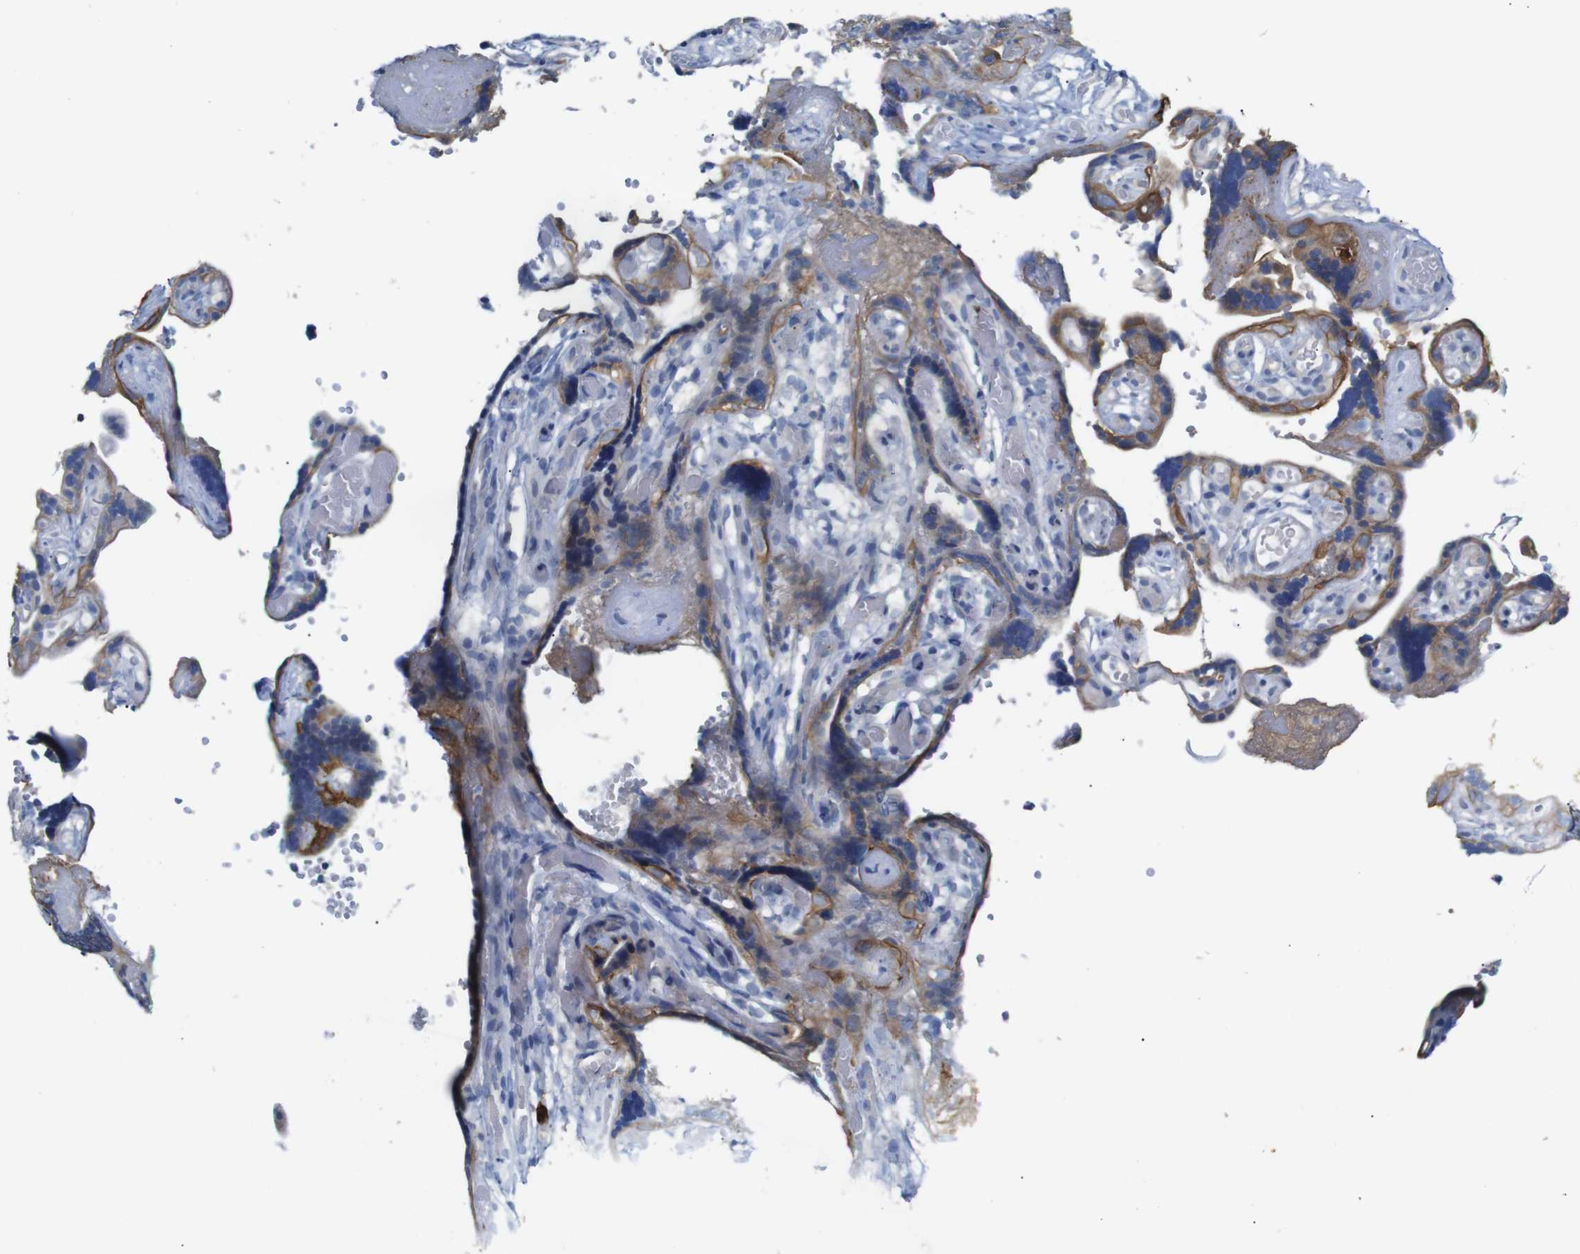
{"staining": {"intensity": "moderate", "quantity": ">75%", "location": "cytoplasmic/membranous"}, "tissue": "placenta", "cell_type": "Decidual cells", "image_type": "normal", "snomed": [{"axis": "morphology", "description": "Normal tissue, NOS"}, {"axis": "topography", "description": "Placenta"}], "caption": "Immunohistochemical staining of unremarkable placenta demonstrates >75% levels of moderate cytoplasmic/membranous protein staining in about >75% of decidual cells. The staining was performed using DAB to visualize the protein expression in brown, while the nuclei were stained in blue with hematoxylin (Magnification: 20x).", "gene": "ALOX15", "patient": {"sex": "female", "age": 30}}